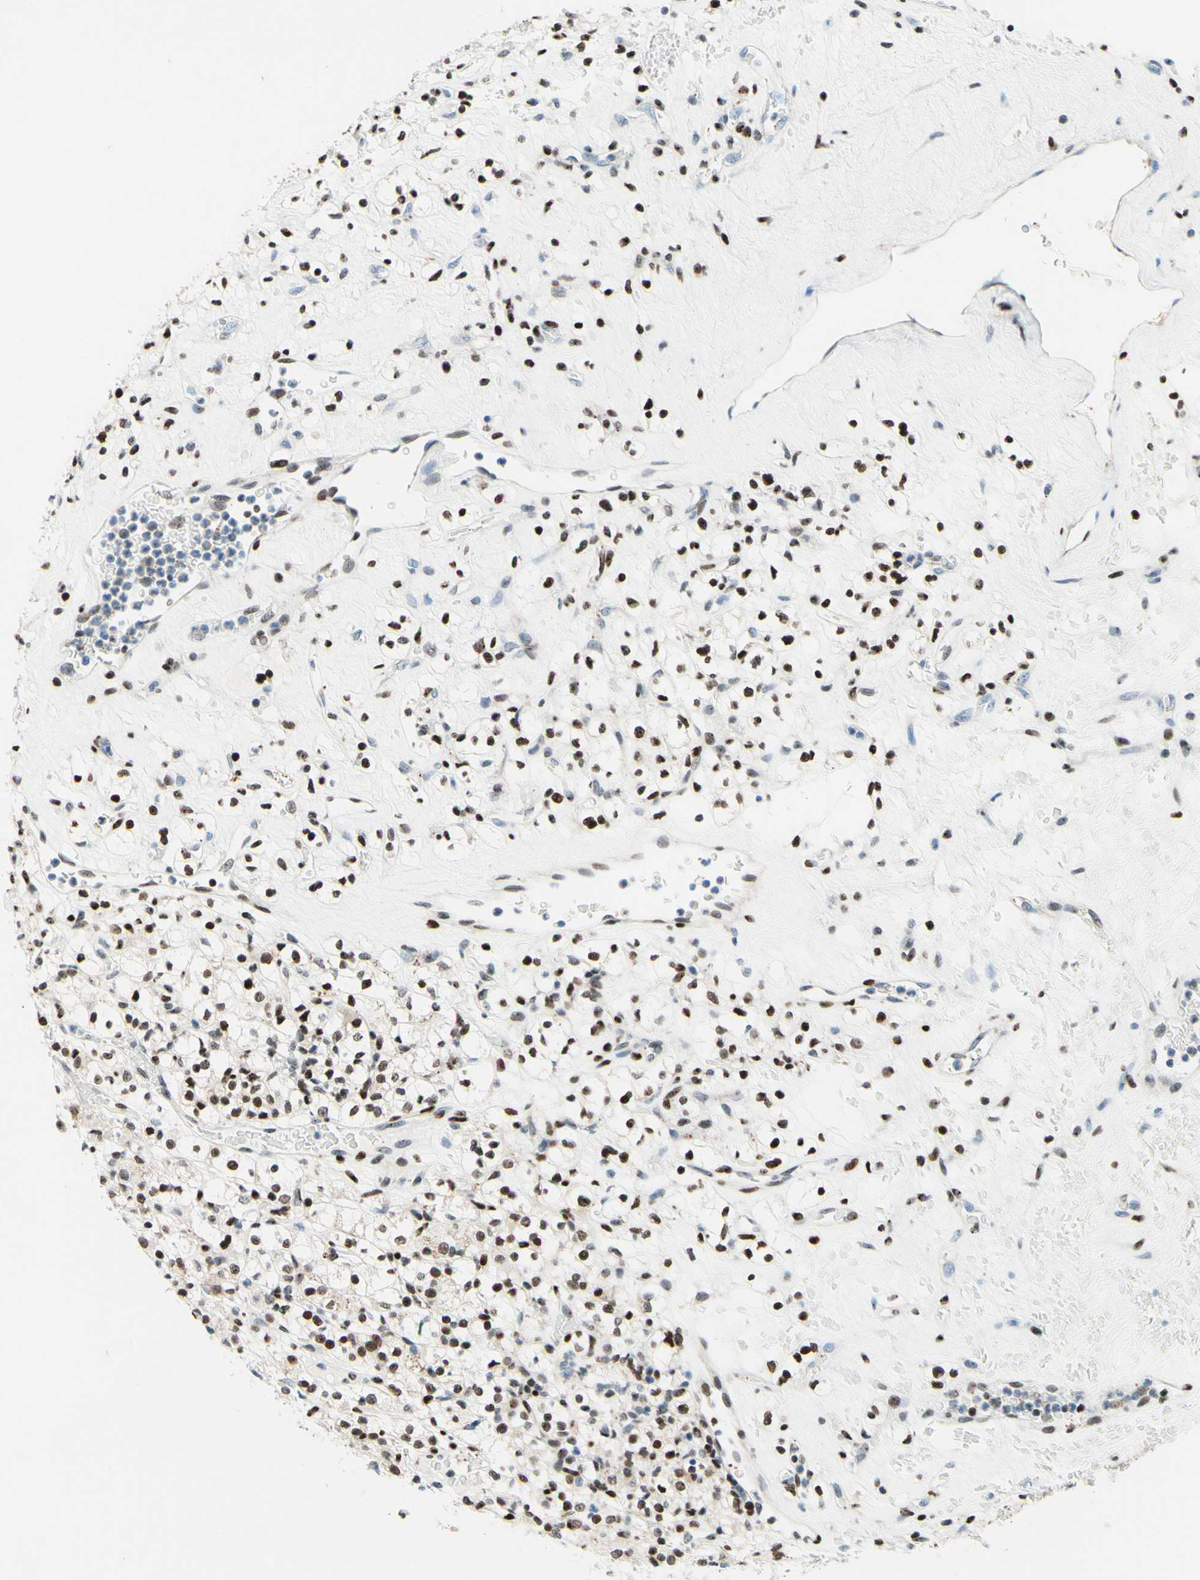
{"staining": {"intensity": "moderate", "quantity": ">75%", "location": "nuclear"}, "tissue": "renal cancer", "cell_type": "Tumor cells", "image_type": "cancer", "snomed": [{"axis": "morphology", "description": "Normal tissue, NOS"}, {"axis": "morphology", "description": "Adenocarcinoma, NOS"}, {"axis": "topography", "description": "Kidney"}], "caption": "Human renal adenocarcinoma stained with a protein marker exhibits moderate staining in tumor cells.", "gene": "CBX7", "patient": {"sex": "female", "age": 72}}